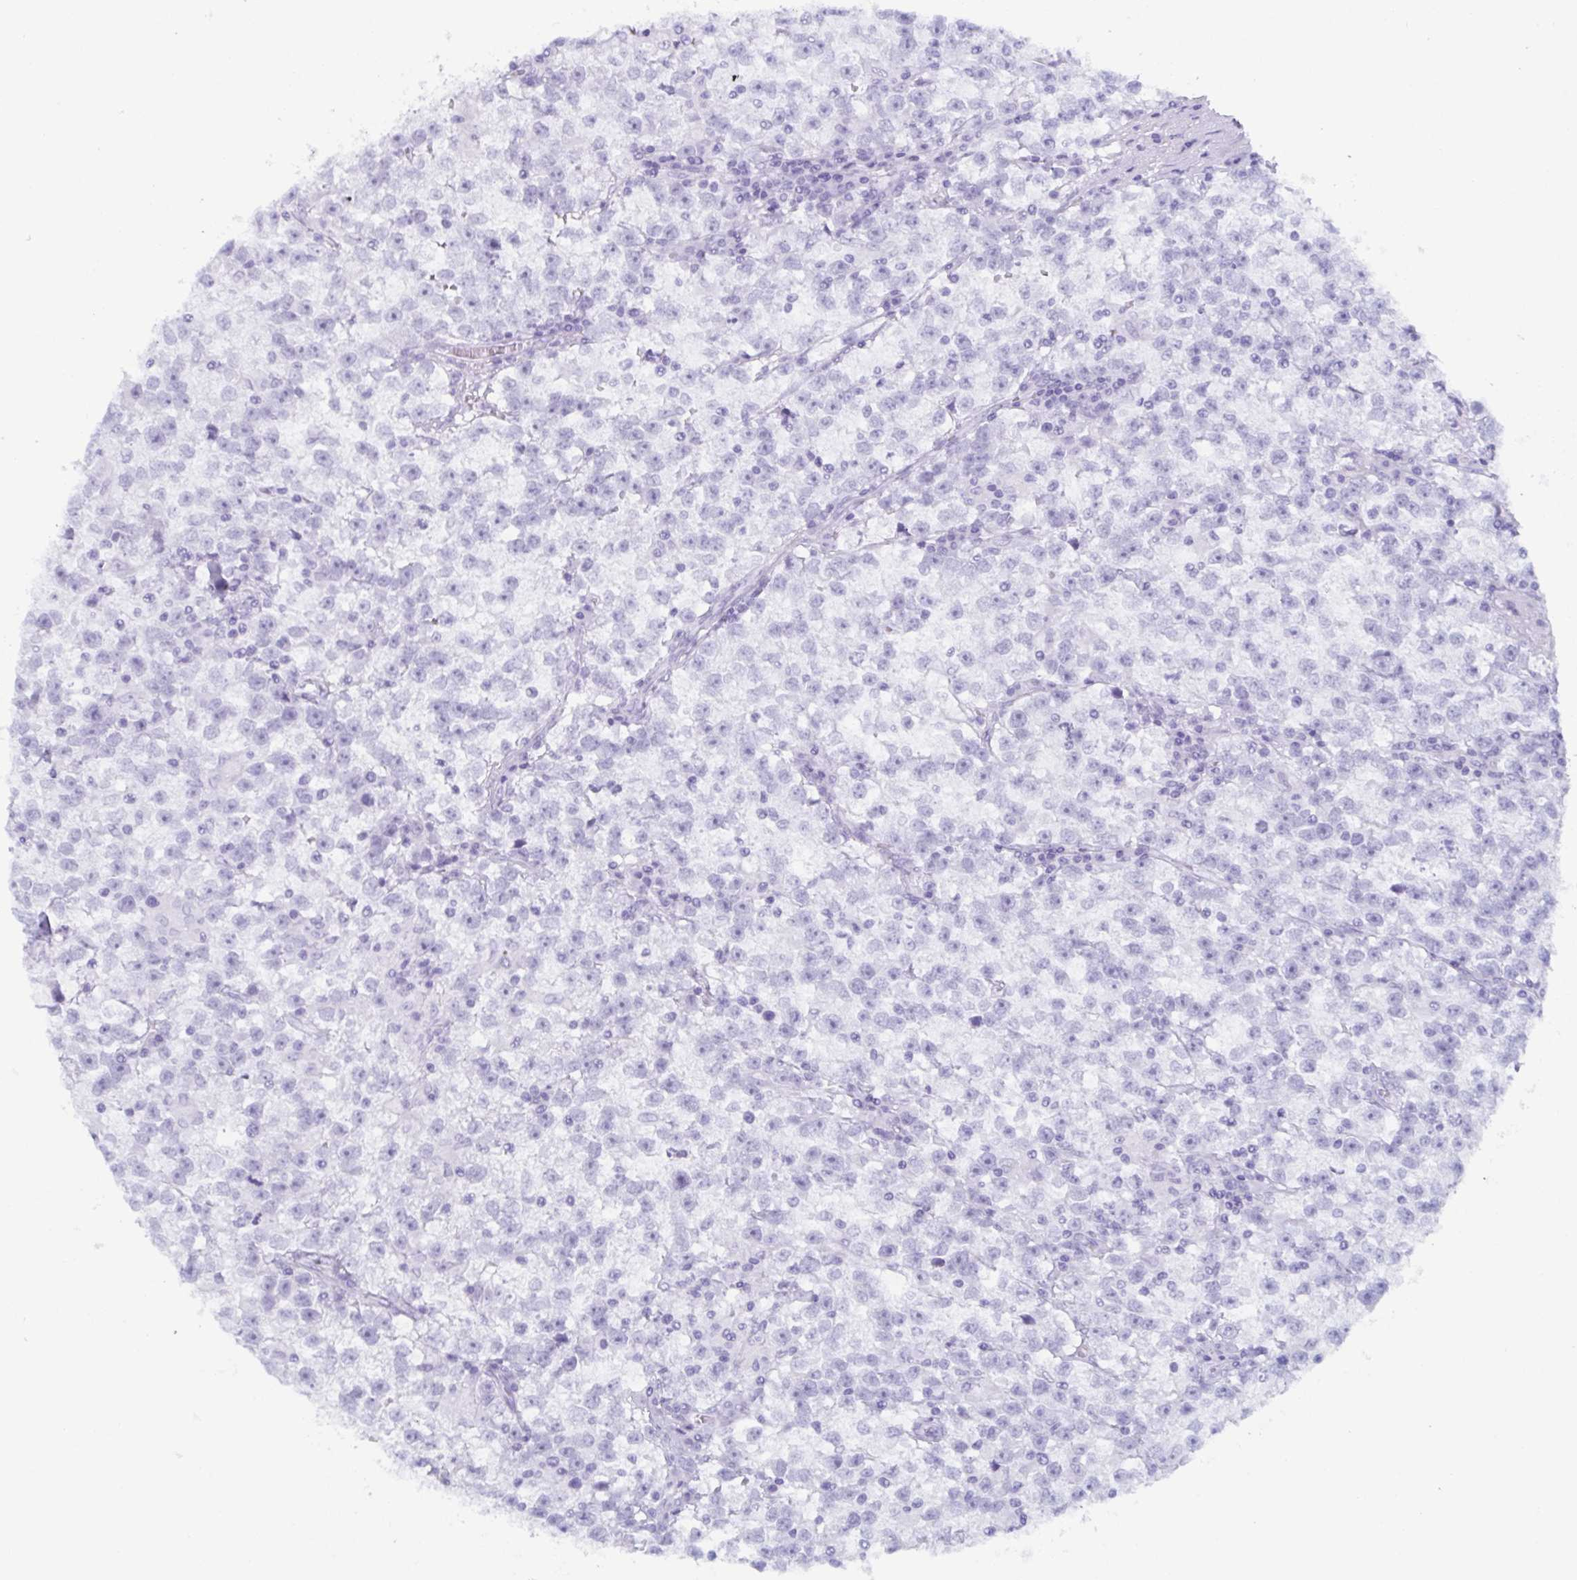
{"staining": {"intensity": "negative", "quantity": "none", "location": "none"}, "tissue": "testis cancer", "cell_type": "Tumor cells", "image_type": "cancer", "snomed": [{"axis": "morphology", "description": "Seminoma, NOS"}, {"axis": "topography", "description": "Testis"}], "caption": "Immunohistochemistry histopathology image of neoplastic tissue: seminoma (testis) stained with DAB (3,3'-diaminobenzidine) demonstrates no significant protein positivity in tumor cells. (Brightfield microscopy of DAB IHC at high magnification).", "gene": "ZFP64", "patient": {"sex": "male", "age": 31}}